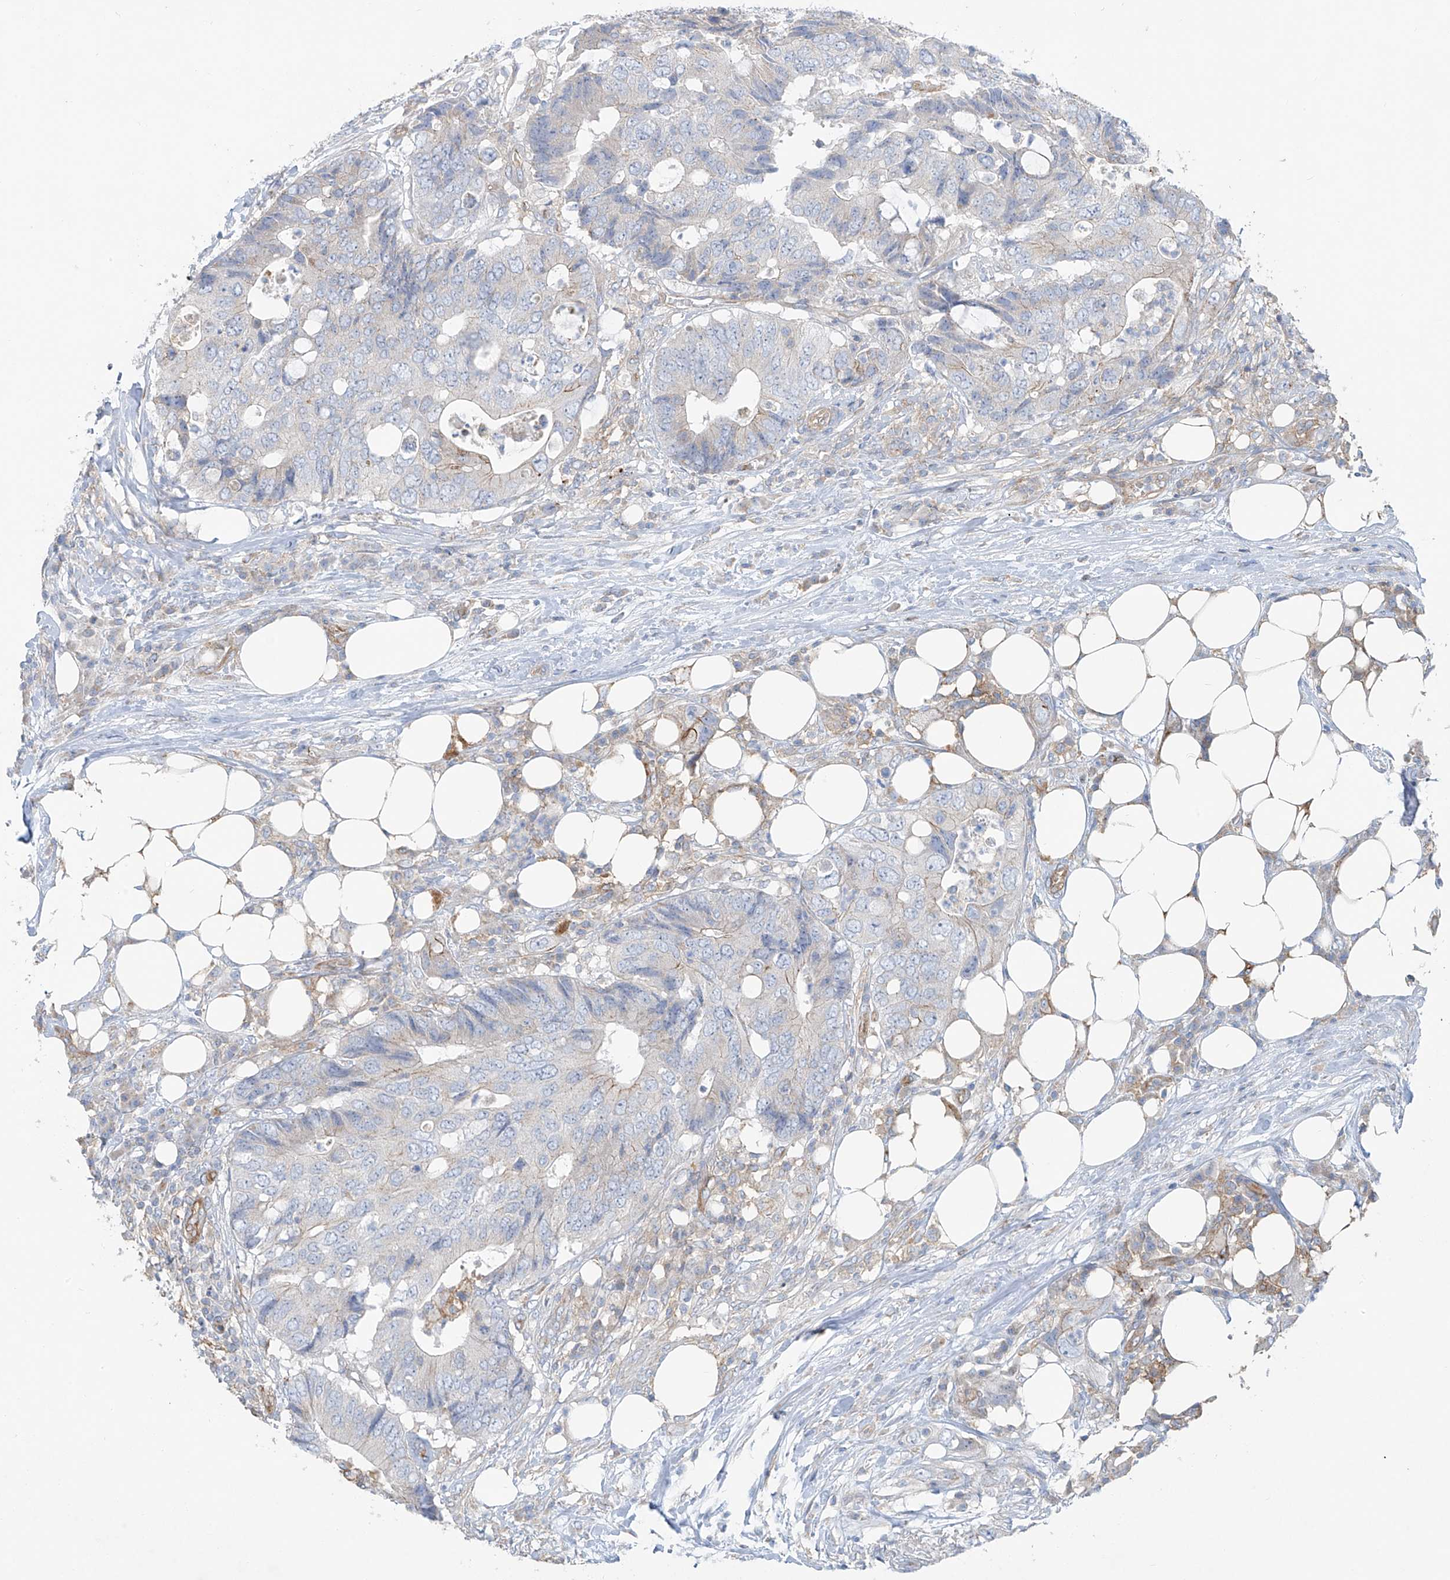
{"staining": {"intensity": "negative", "quantity": "none", "location": "none"}, "tissue": "colorectal cancer", "cell_type": "Tumor cells", "image_type": "cancer", "snomed": [{"axis": "morphology", "description": "Adenocarcinoma, NOS"}, {"axis": "topography", "description": "Colon"}], "caption": "Image shows no significant protein staining in tumor cells of adenocarcinoma (colorectal). Nuclei are stained in blue.", "gene": "VAMP5", "patient": {"sex": "male", "age": 71}}